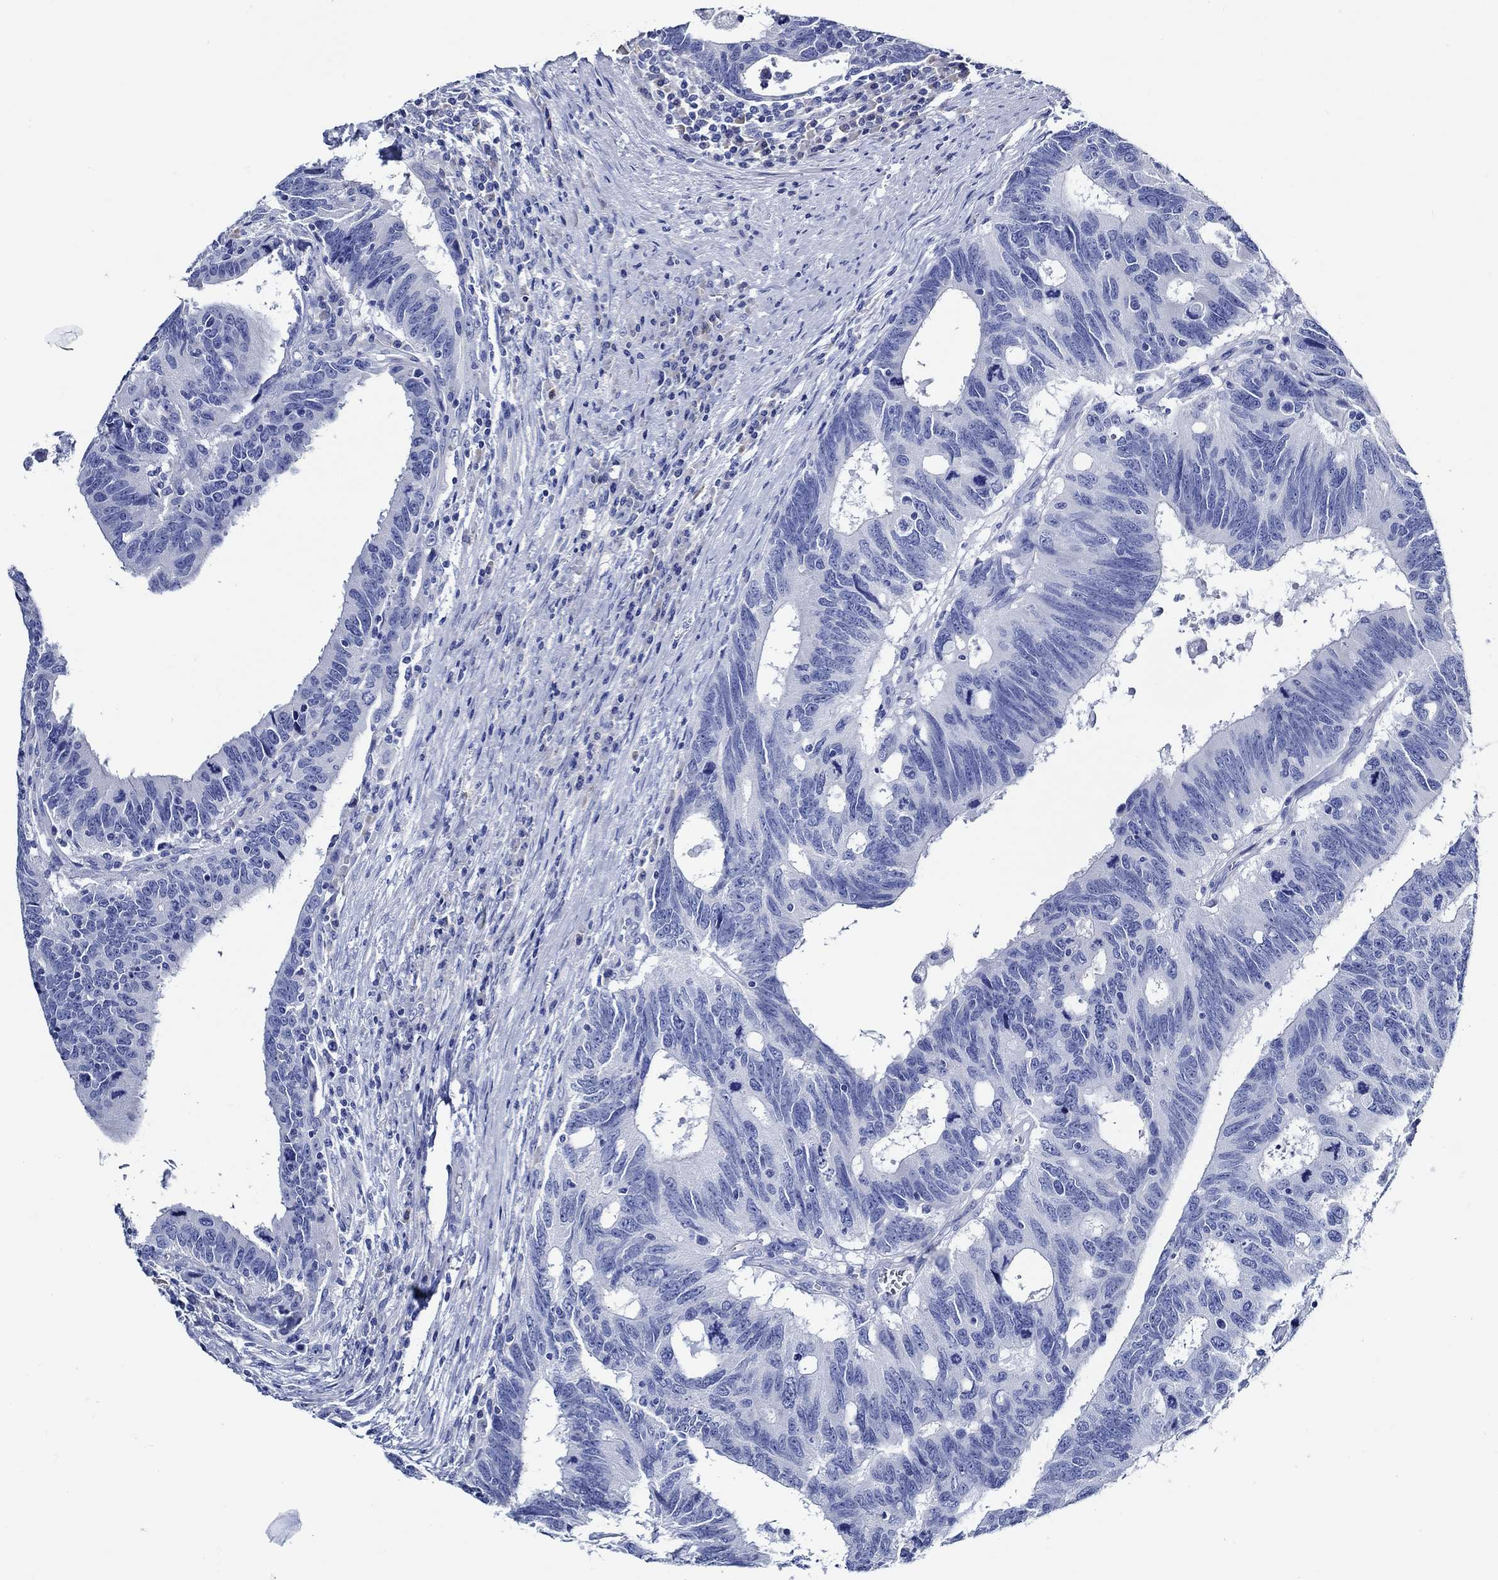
{"staining": {"intensity": "negative", "quantity": "none", "location": "none"}, "tissue": "colorectal cancer", "cell_type": "Tumor cells", "image_type": "cancer", "snomed": [{"axis": "morphology", "description": "Adenocarcinoma, NOS"}, {"axis": "topography", "description": "Colon"}], "caption": "Immunohistochemical staining of colorectal cancer exhibits no significant expression in tumor cells.", "gene": "WDR62", "patient": {"sex": "female", "age": 77}}